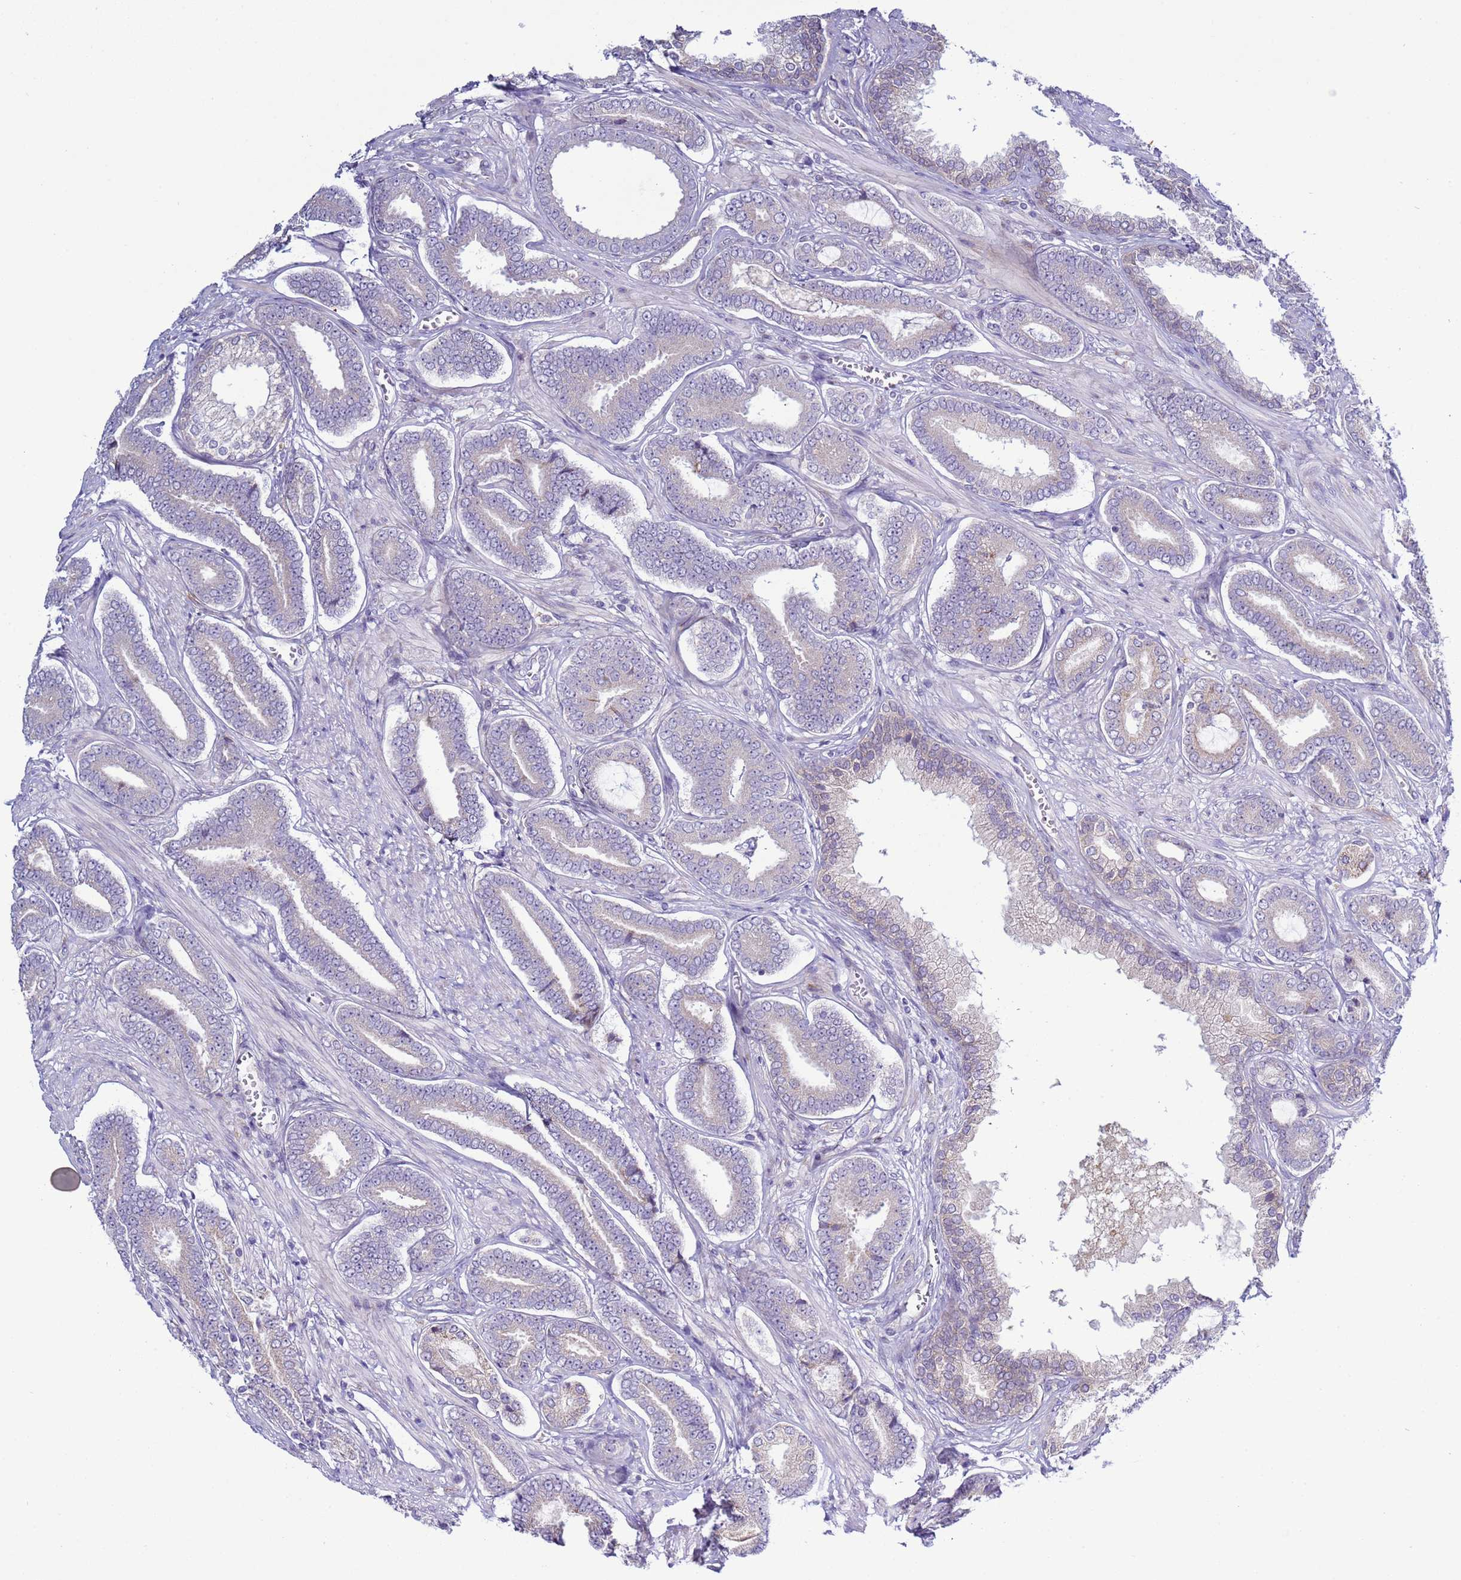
{"staining": {"intensity": "negative", "quantity": "none", "location": "none"}, "tissue": "prostate cancer", "cell_type": "Tumor cells", "image_type": "cancer", "snomed": [{"axis": "morphology", "description": "Adenocarcinoma, NOS"}, {"axis": "topography", "description": "Prostate and seminal vesicle, NOS"}], "caption": "Histopathology image shows no significant protein expression in tumor cells of prostate adenocarcinoma. (Stains: DAB IHC with hematoxylin counter stain, Microscopy: brightfield microscopy at high magnification).", "gene": "ABHD17B", "patient": {"sex": "male", "age": 76}}